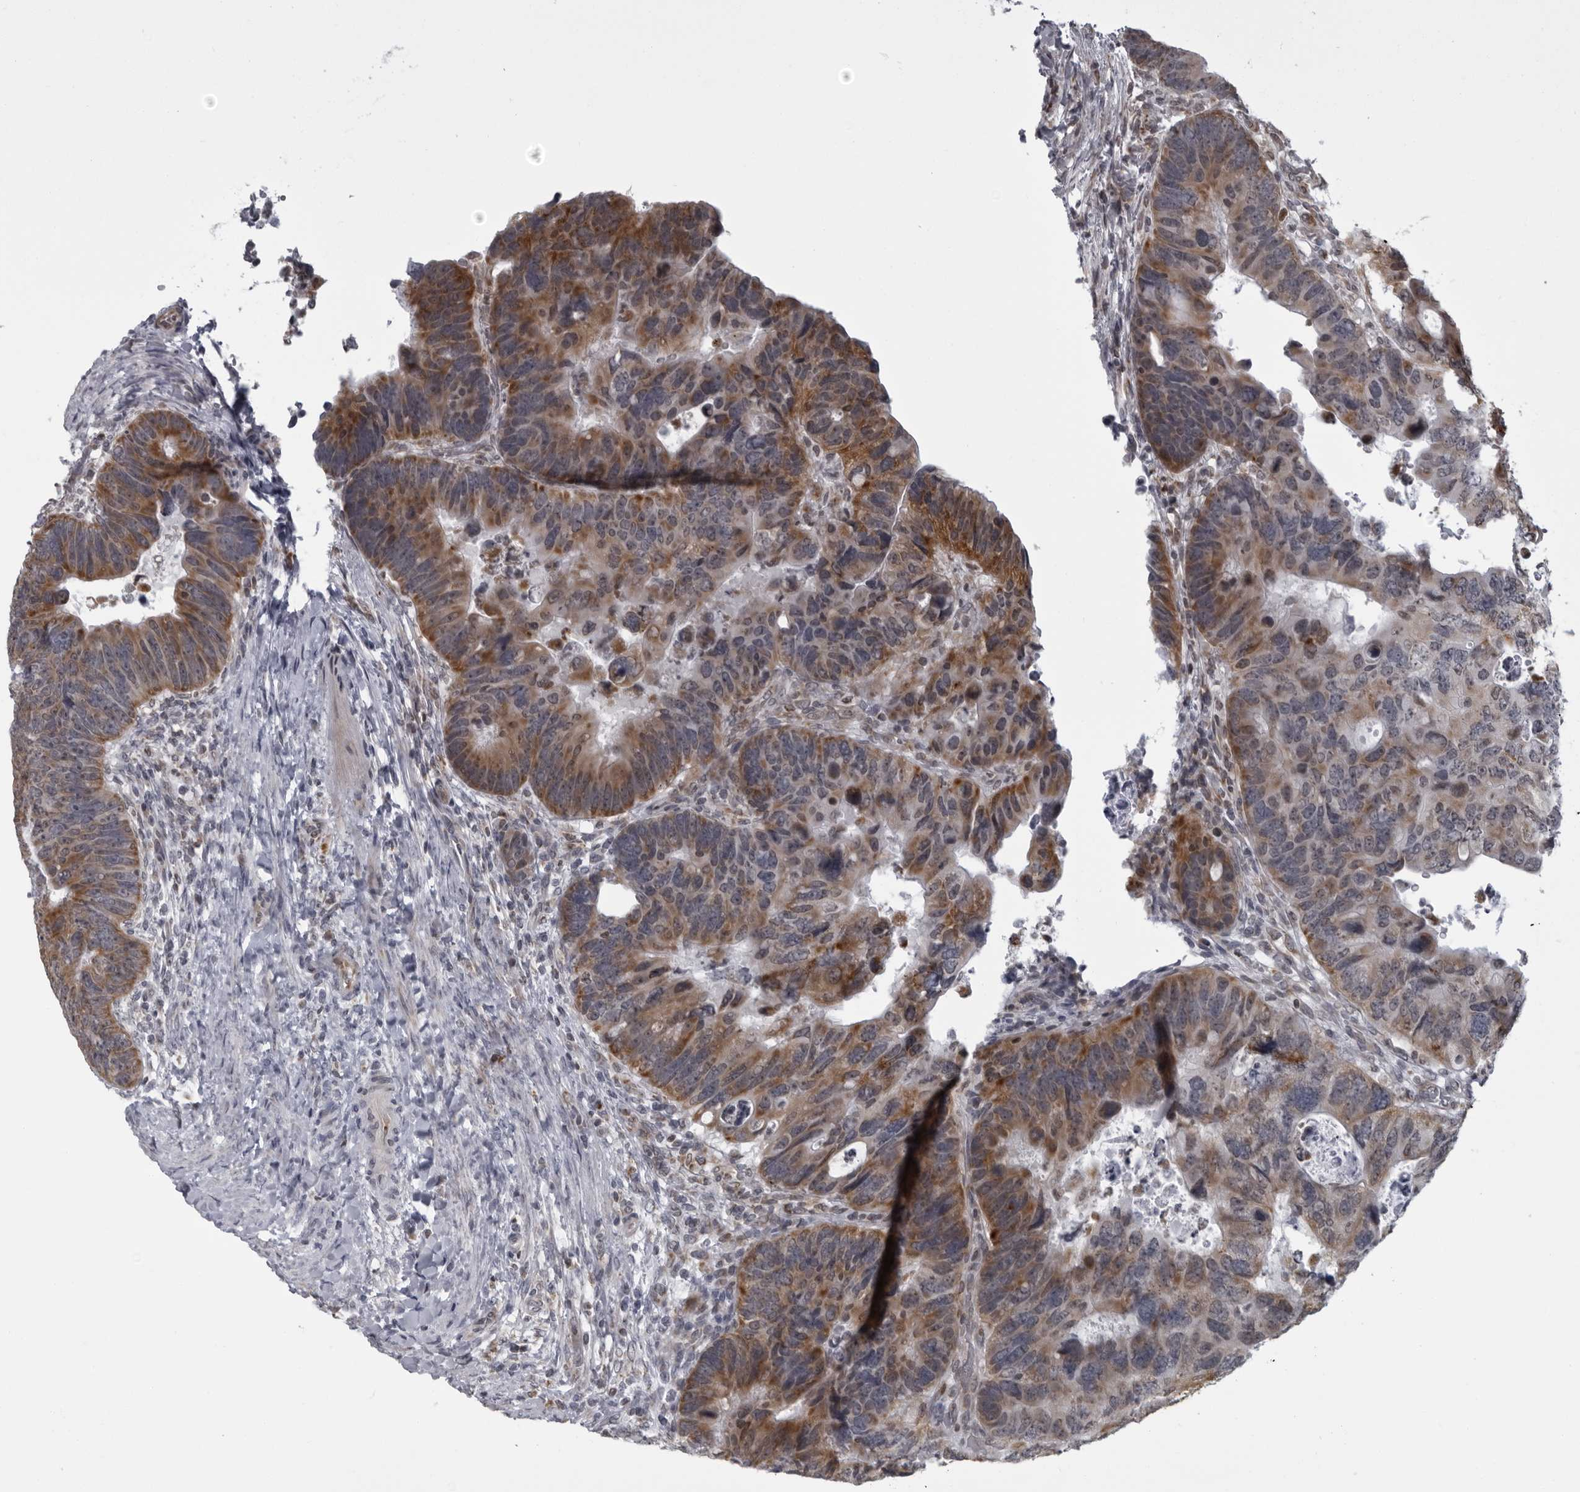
{"staining": {"intensity": "moderate", "quantity": ">75%", "location": "cytoplasmic/membranous"}, "tissue": "colorectal cancer", "cell_type": "Tumor cells", "image_type": "cancer", "snomed": [{"axis": "morphology", "description": "Adenocarcinoma, NOS"}, {"axis": "topography", "description": "Rectum"}], "caption": "Moderate cytoplasmic/membranous protein positivity is identified in about >75% of tumor cells in colorectal adenocarcinoma. The staining was performed using DAB (3,3'-diaminobenzidine) to visualize the protein expression in brown, while the nuclei were stained in blue with hematoxylin (Magnification: 20x).", "gene": "RTCA", "patient": {"sex": "male", "age": 59}}